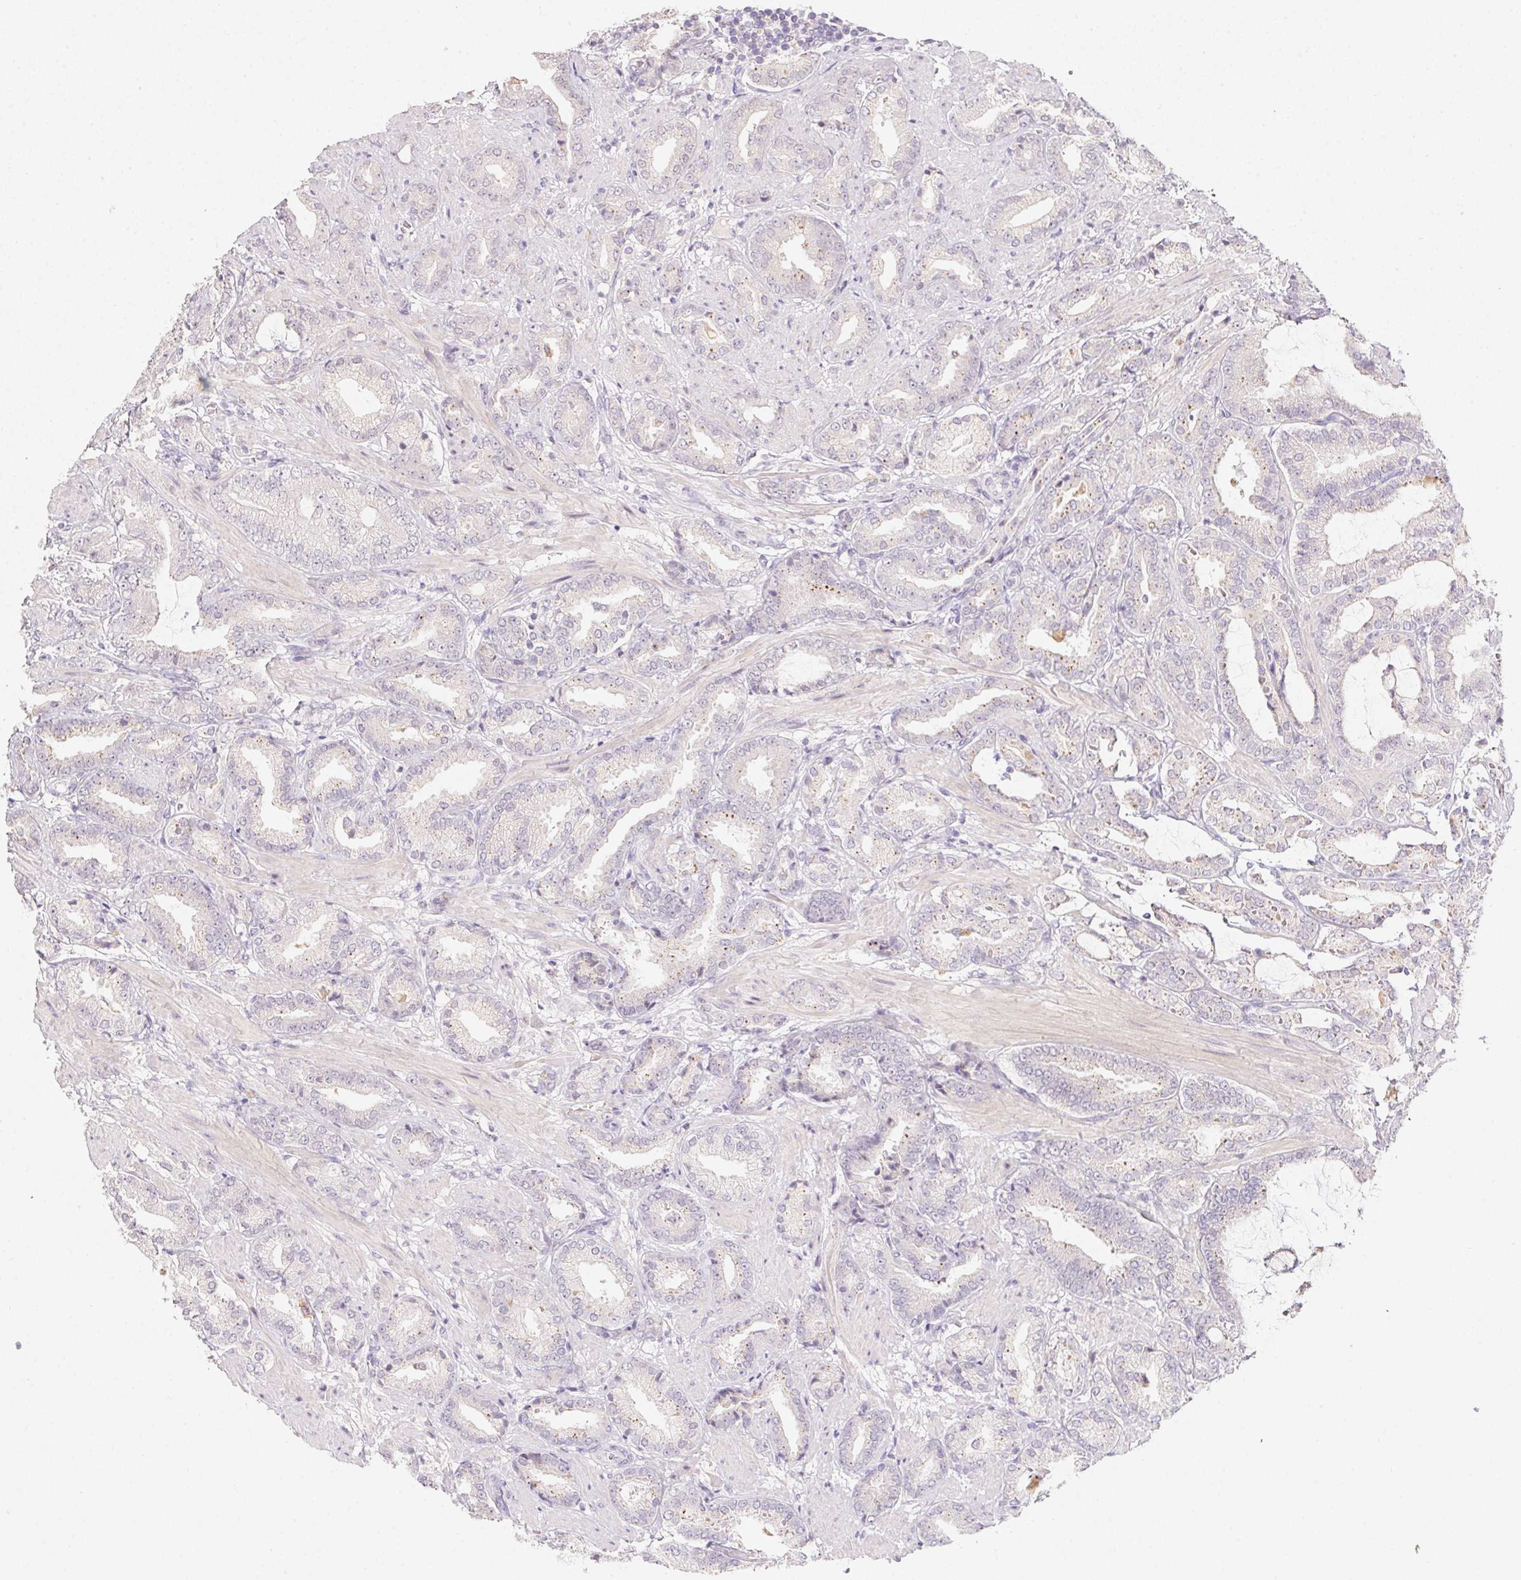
{"staining": {"intensity": "moderate", "quantity": "<25%", "location": "cytoplasmic/membranous"}, "tissue": "prostate cancer", "cell_type": "Tumor cells", "image_type": "cancer", "snomed": [{"axis": "morphology", "description": "Adenocarcinoma, High grade"}, {"axis": "topography", "description": "Prostate"}], "caption": "This is a micrograph of IHC staining of prostate cancer (adenocarcinoma (high-grade)), which shows moderate positivity in the cytoplasmic/membranous of tumor cells.", "gene": "SLC6A18", "patient": {"sex": "male", "age": 56}}